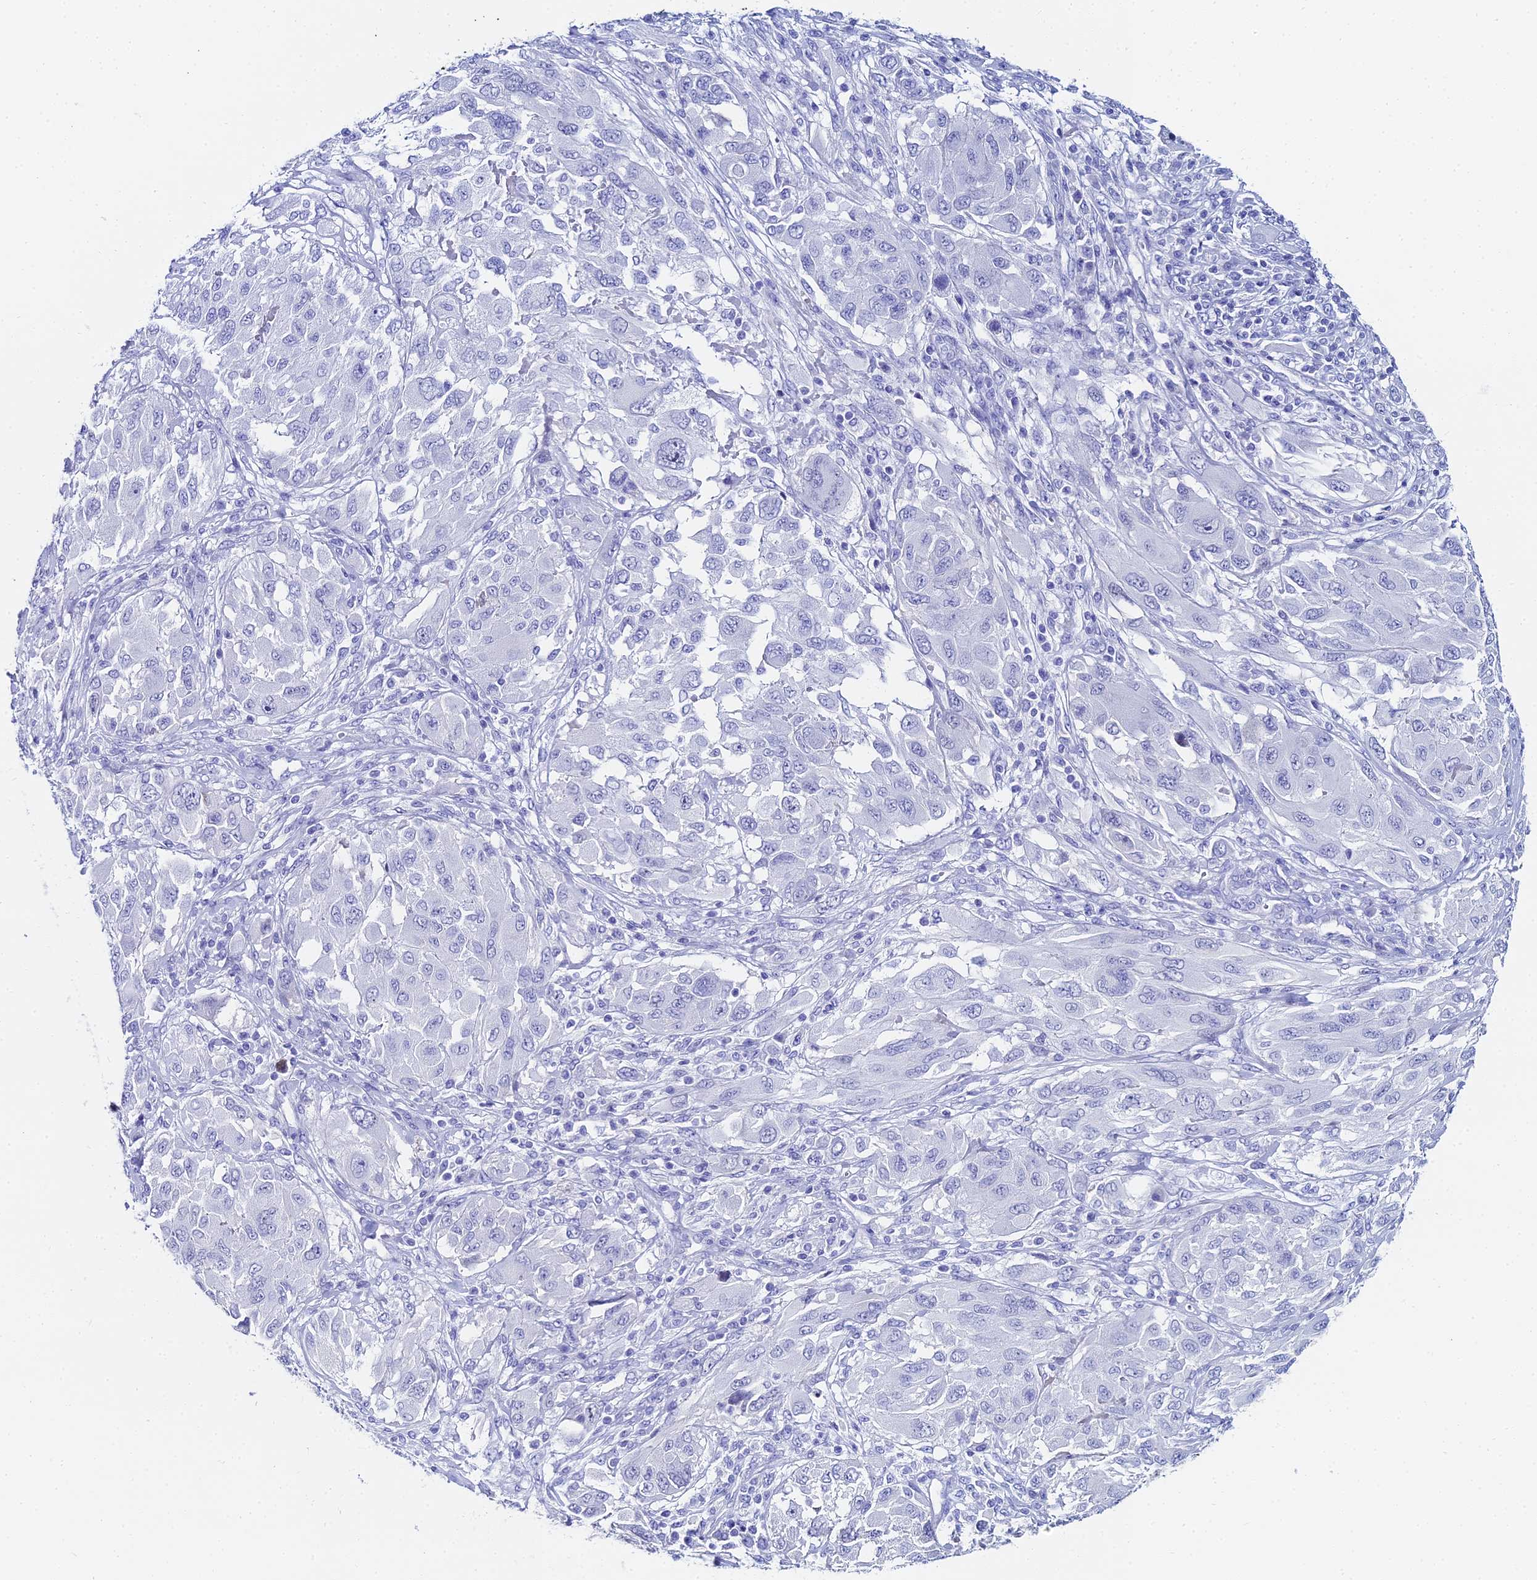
{"staining": {"intensity": "negative", "quantity": "none", "location": "none"}, "tissue": "melanoma", "cell_type": "Tumor cells", "image_type": "cancer", "snomed": [{"axis": "morphology", "description": "Malignant melanoma, NOS"}, {"axis": "topography", "description": "Skin"}], "caption": "High power microscopy photomicrograph of an immunohistochemistry photomicrograph of malignant melanoma, revealing no significant staining in tumor cells. (DAB IHC visualized using brightfield microscopy, high magnification).", "gene": "HSPA1L", "patient": {"sex": "female", "age": 91}}